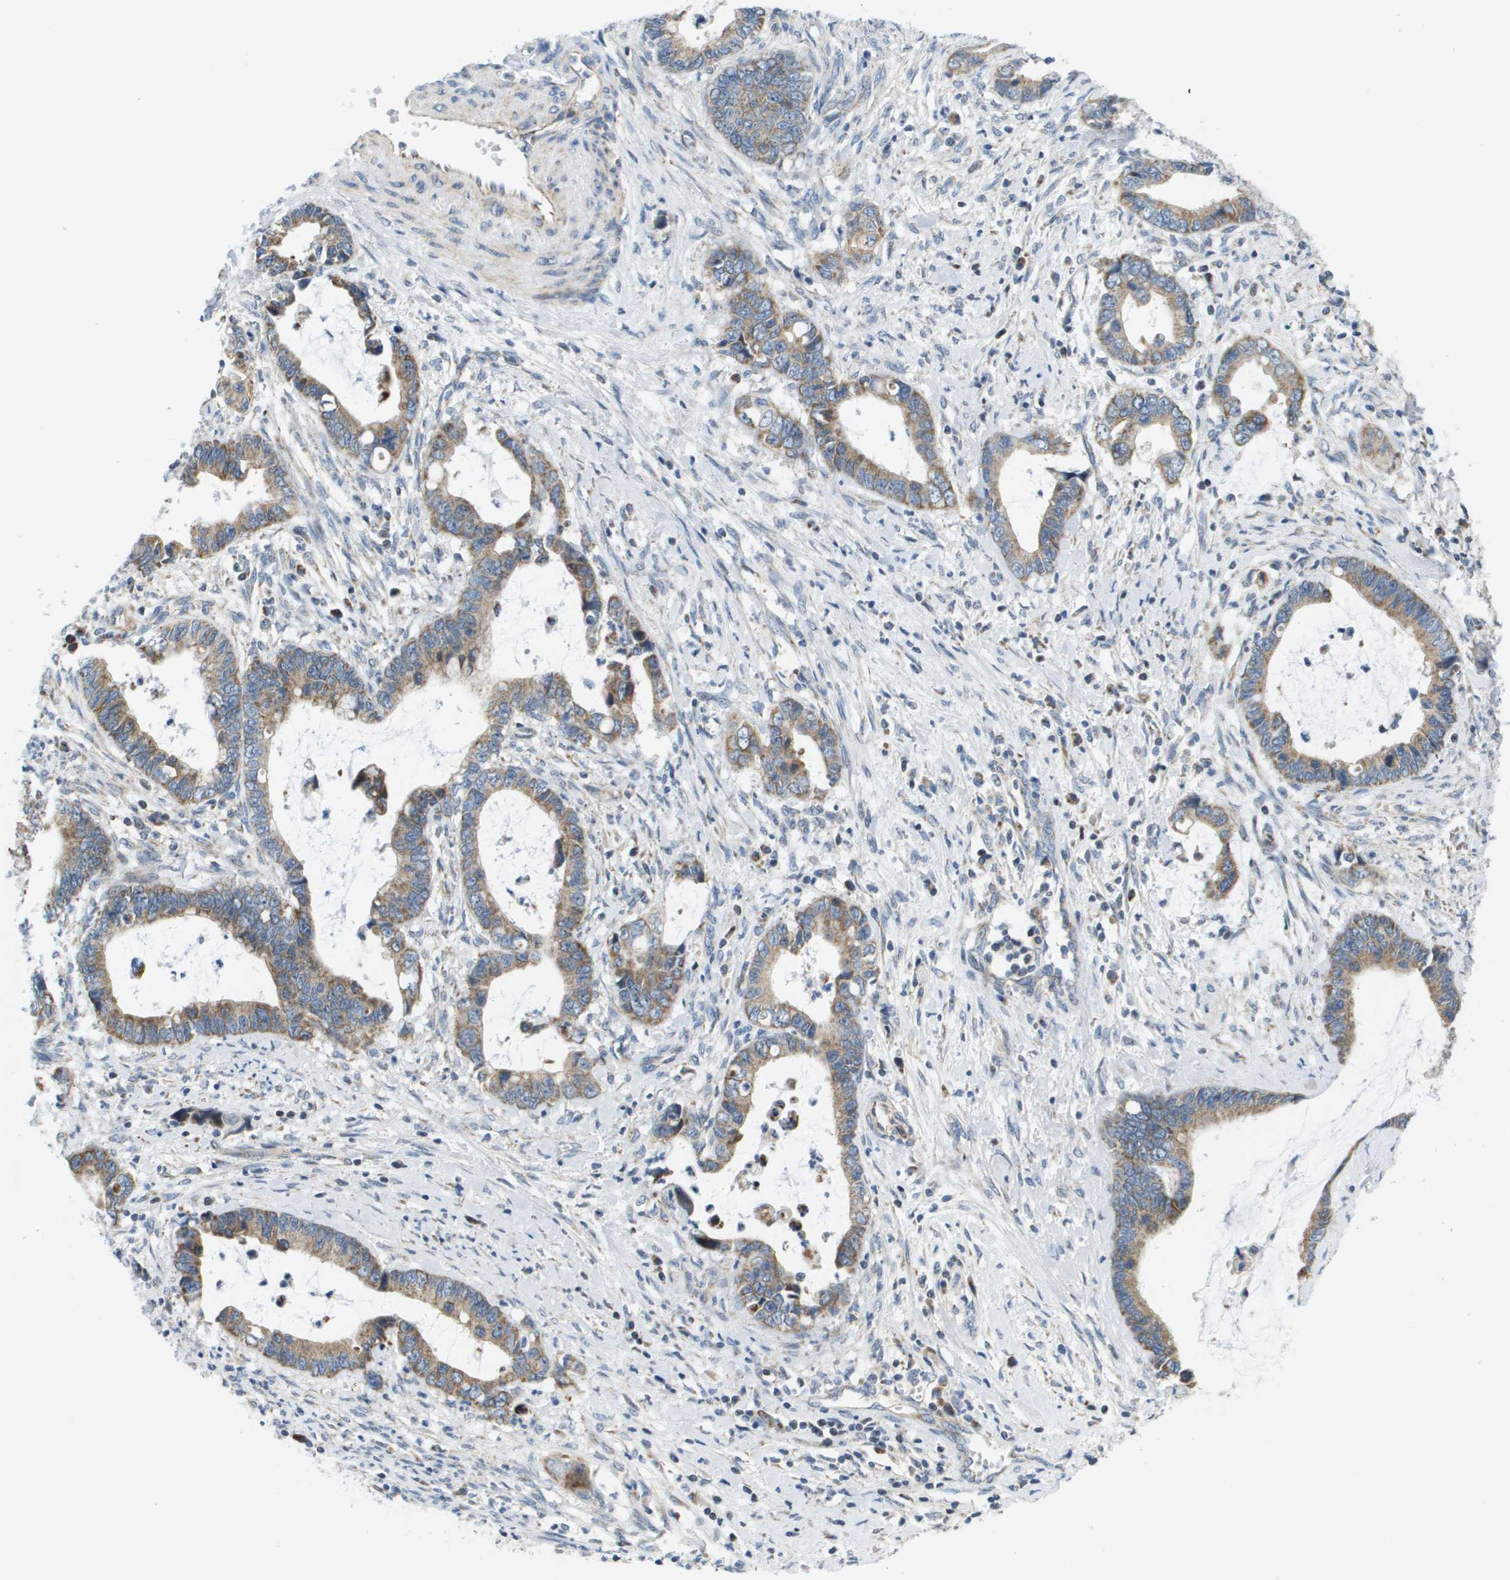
{"staining": {"intensity": "moderate", "quantity": ">75%", "location": "cytoplasmic/membranous"}, "tissue": "cervical cancer", "cell_type": "Tumor cells", "image_type": "cancer", "snomed": [{"axis": "morphology", "description": "Adenocarcinoma, NOS"}, {"axis": "topography", "description": "Cervix"}], "caption": "Protein staining of cervical adenocarcinoma tissue shows moderate cytoplasmic/membranous staining in approximately >75% of tumor cells.", "gene": "KRT23", "patient": {"sex": "female", "age": 44}}